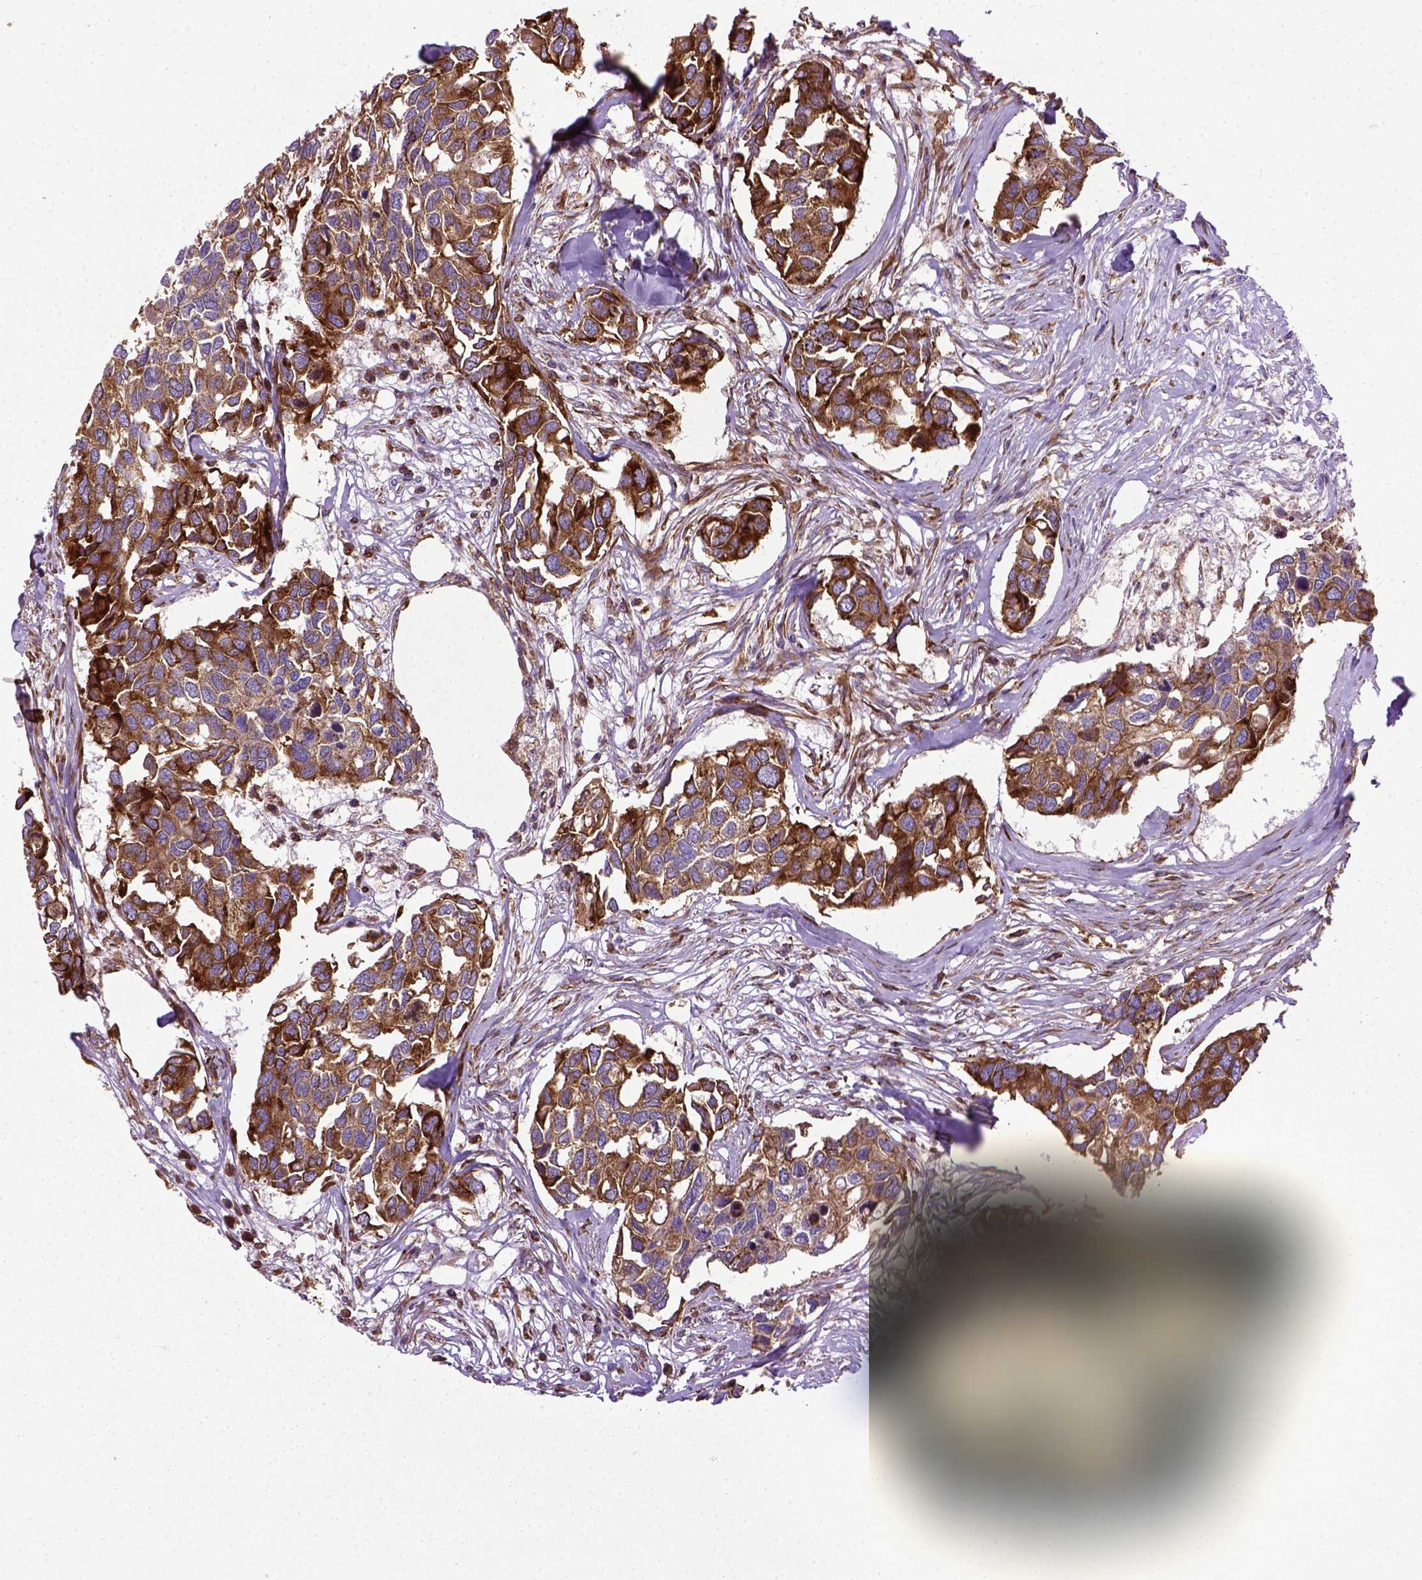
{"staining": {"intensity": "strong", "quantity": ">75%", "location": "cytoplasmic/membranous"}, "tissue": "breast cancer", "cell_type": "Tumor cells", "image_type": "cancer", "snomed": [{"axis": "morphology", "description": "Duct carcinoma"}, {"axis": "topography", "description": "Breast"}], "caption": "A photomicrograph of human breast cancer stained for a protein exhibits strong cytoplasmic/membranous brown staining in tumor cells.", "gene": "CAPRIN1", "patient": {"sex": "female", "age": 83}}